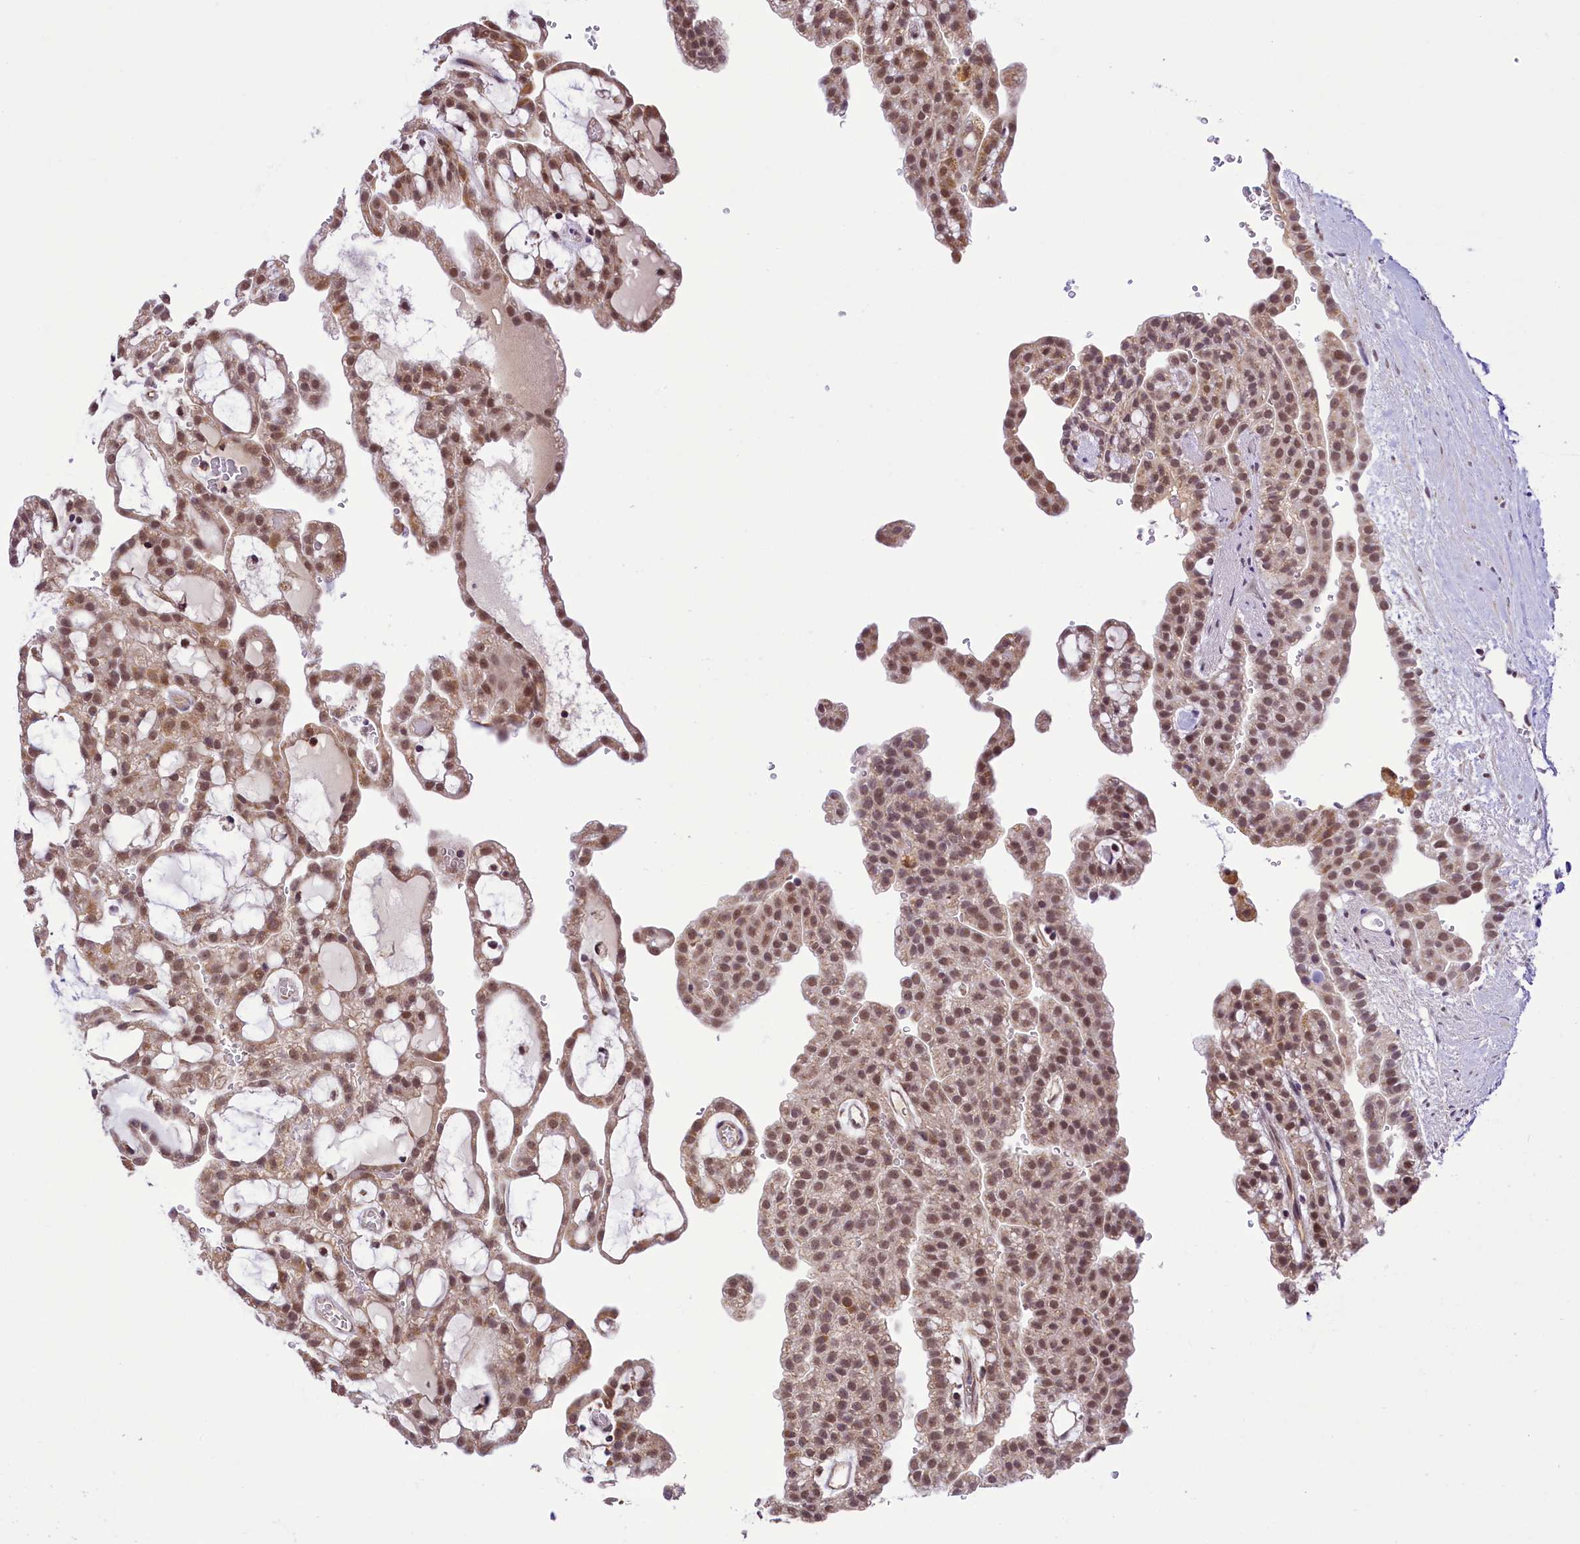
{"staining": {"intensity": "moderate", "quantity": ">75%", "location": "nuclear"}, "tissue": "renal cancer", "cell_type": "Tumor cells", "image_type": "cancer", "snomed": [{"axis": "morphology", "description": "Adenocarcinoma, NOS"}, {"axis": "topography", "description": "Kidney"}], "caption": "Renal cancer tissue reveals moderate nuclear positivity in about >75% of tumor cells, visualized by immunohistochemistry.", "gene": "PAF1", "patient": {"sex": "male", "age": 63}}